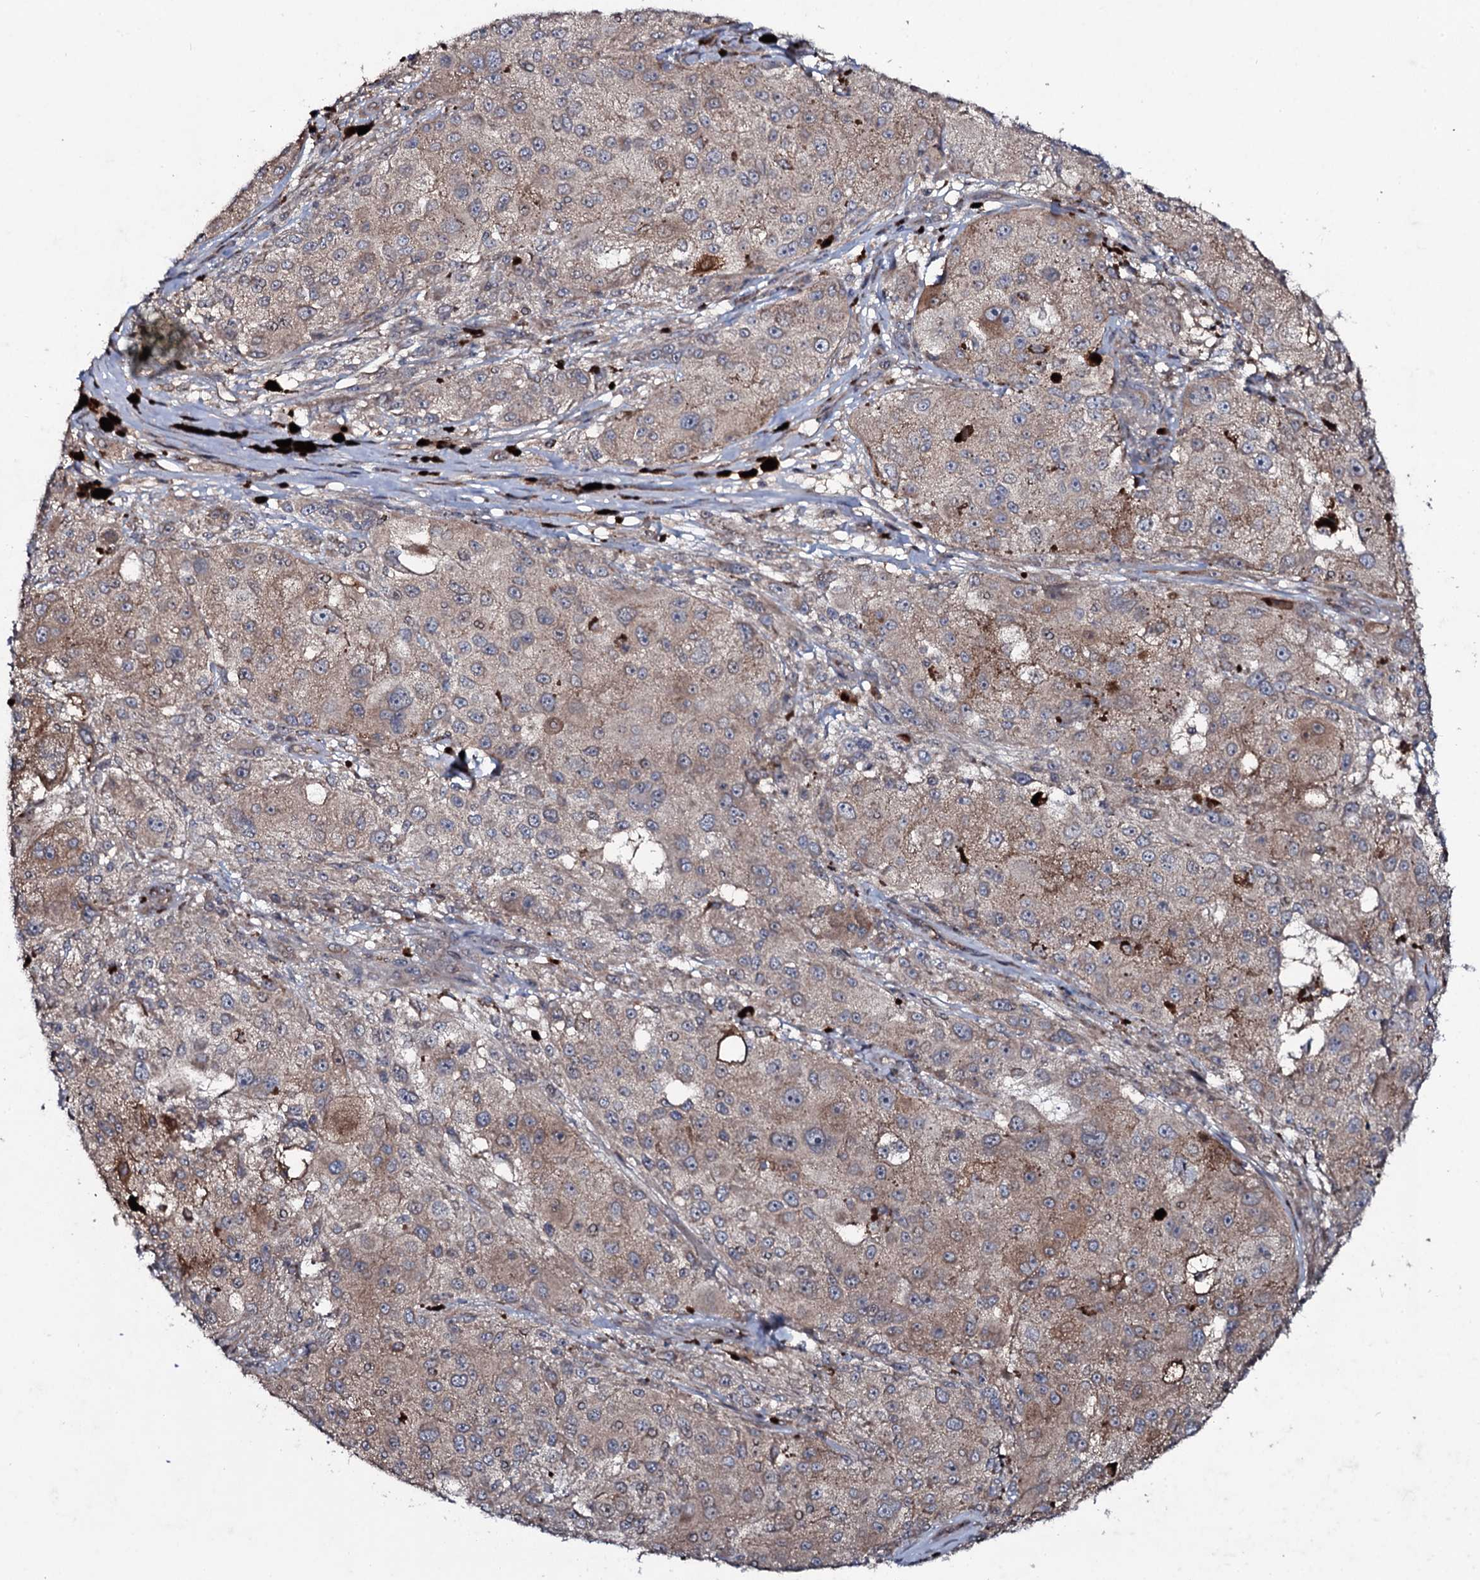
{"staining": {"intensity": "moderate", "quantity": ">75%", "location": "cytoplasmic/membranous"}, "tissue": "melanoma", "cell_type": "Tumor cells", "image_type": "cancer", "snomed": [{"axis": "morphology", "description": "Necrosis, NOS"}, {"axis": "morphology", "description": "Malignant melanoma, NOS"}, {"axis": "topography", "description": "Skin"}], "caption": "The image displays staining of melanoma, revealing moderate cytoplasmic/membranous protein expression (brown color) within tumor cells. Nuclei are stained in blue.", "gene": "SNAP23", "patient": {"sex": "female", "age": 87}}